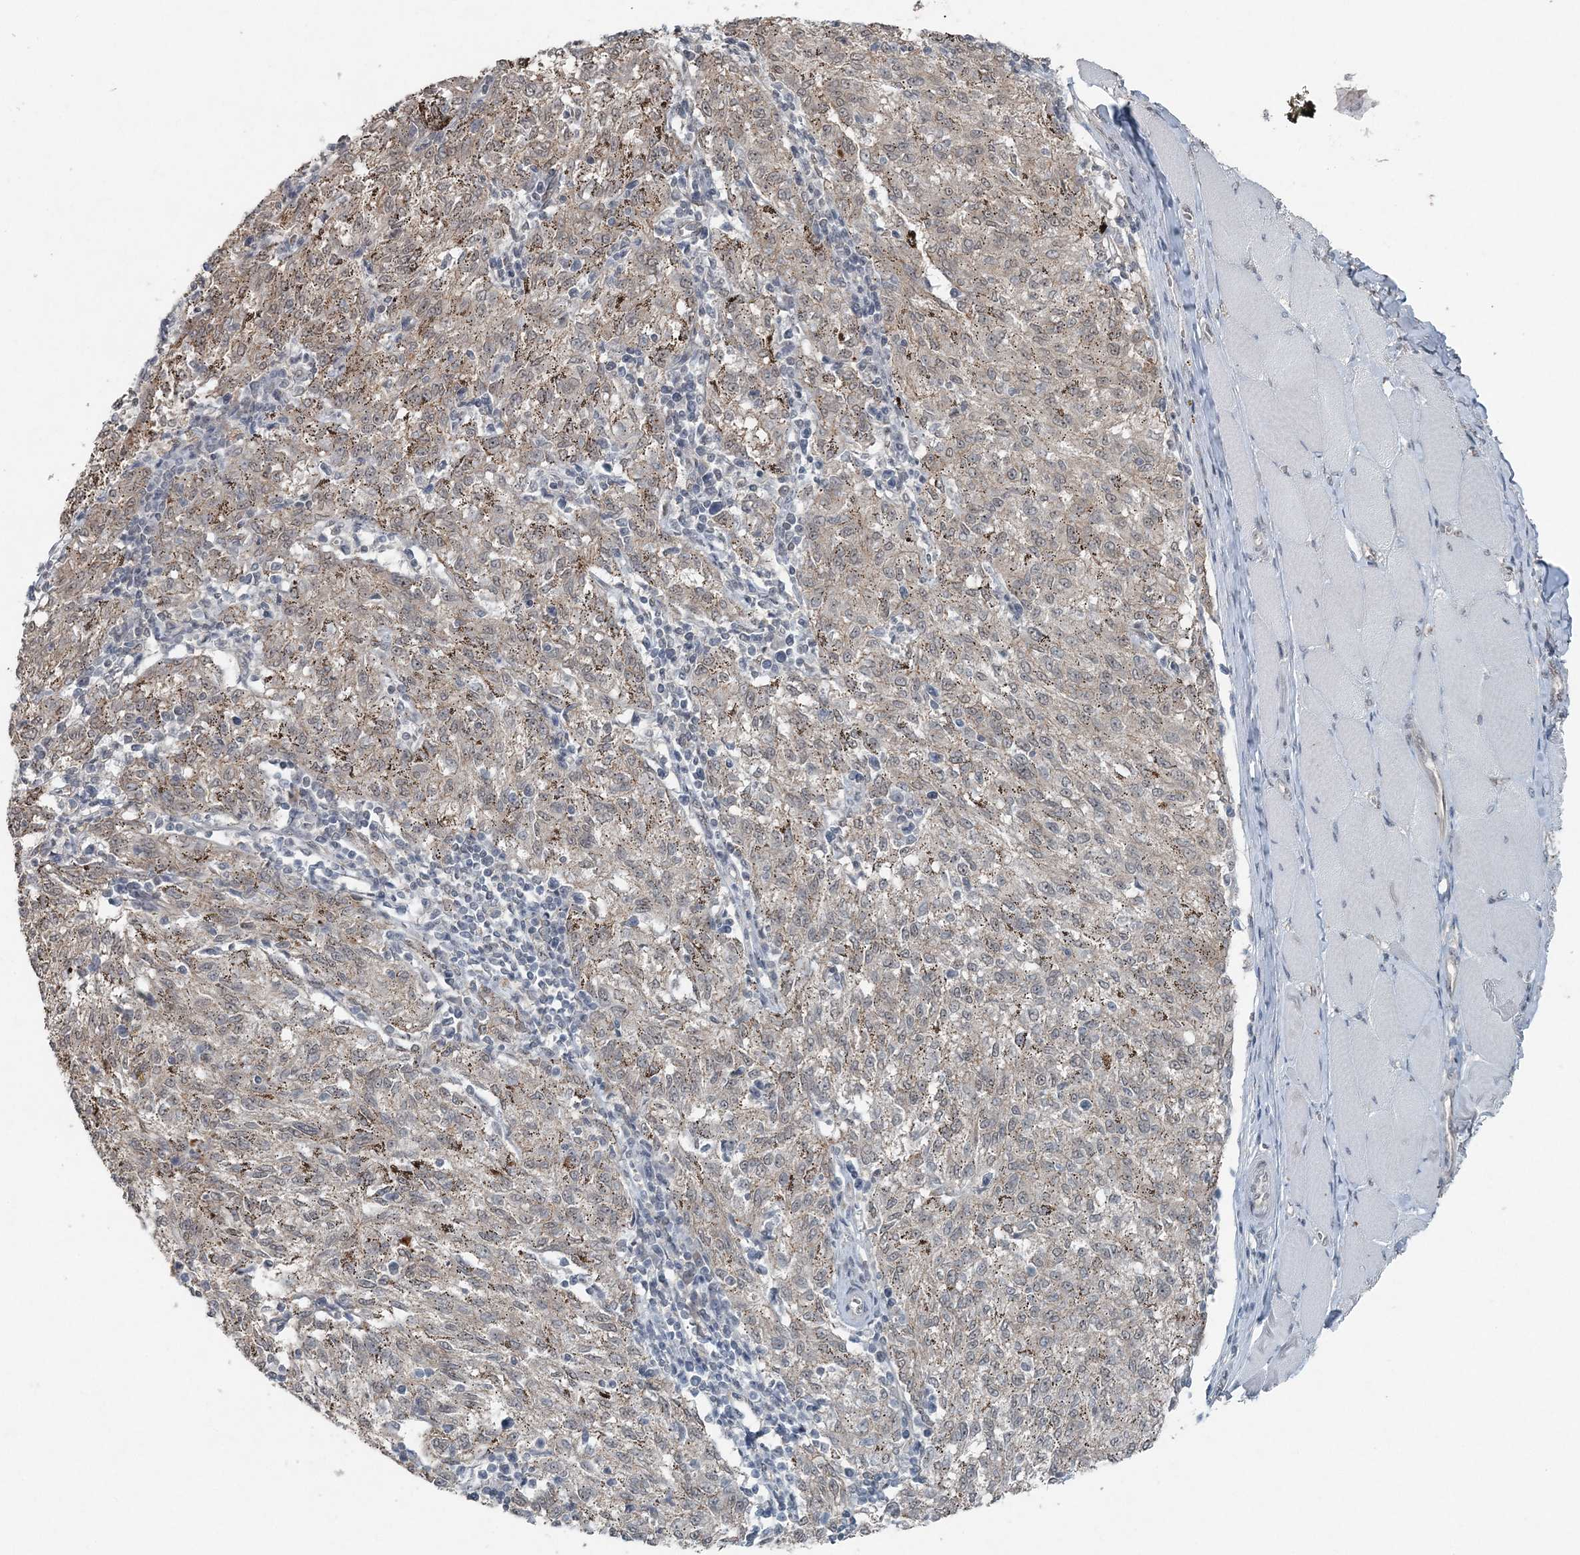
{"staining": {"intensity": "negative", "quantity": "none", "location": "none"}, "tissue": "melanoma", "cell_type": "Tumor cells", "image_type": "cancer", "snomed": [{"axis": "morphology", "description": "Malignant melanoma, NOS"}, {"axis": "topography", "description": "Skin"}], "caption": "A high-resolution image shows immunohistochemistry staining of melanoma, which displays no significant expression in tumor cells.", "gene": "VSIG2", "patient": {"sex": "female", "age": 72}}